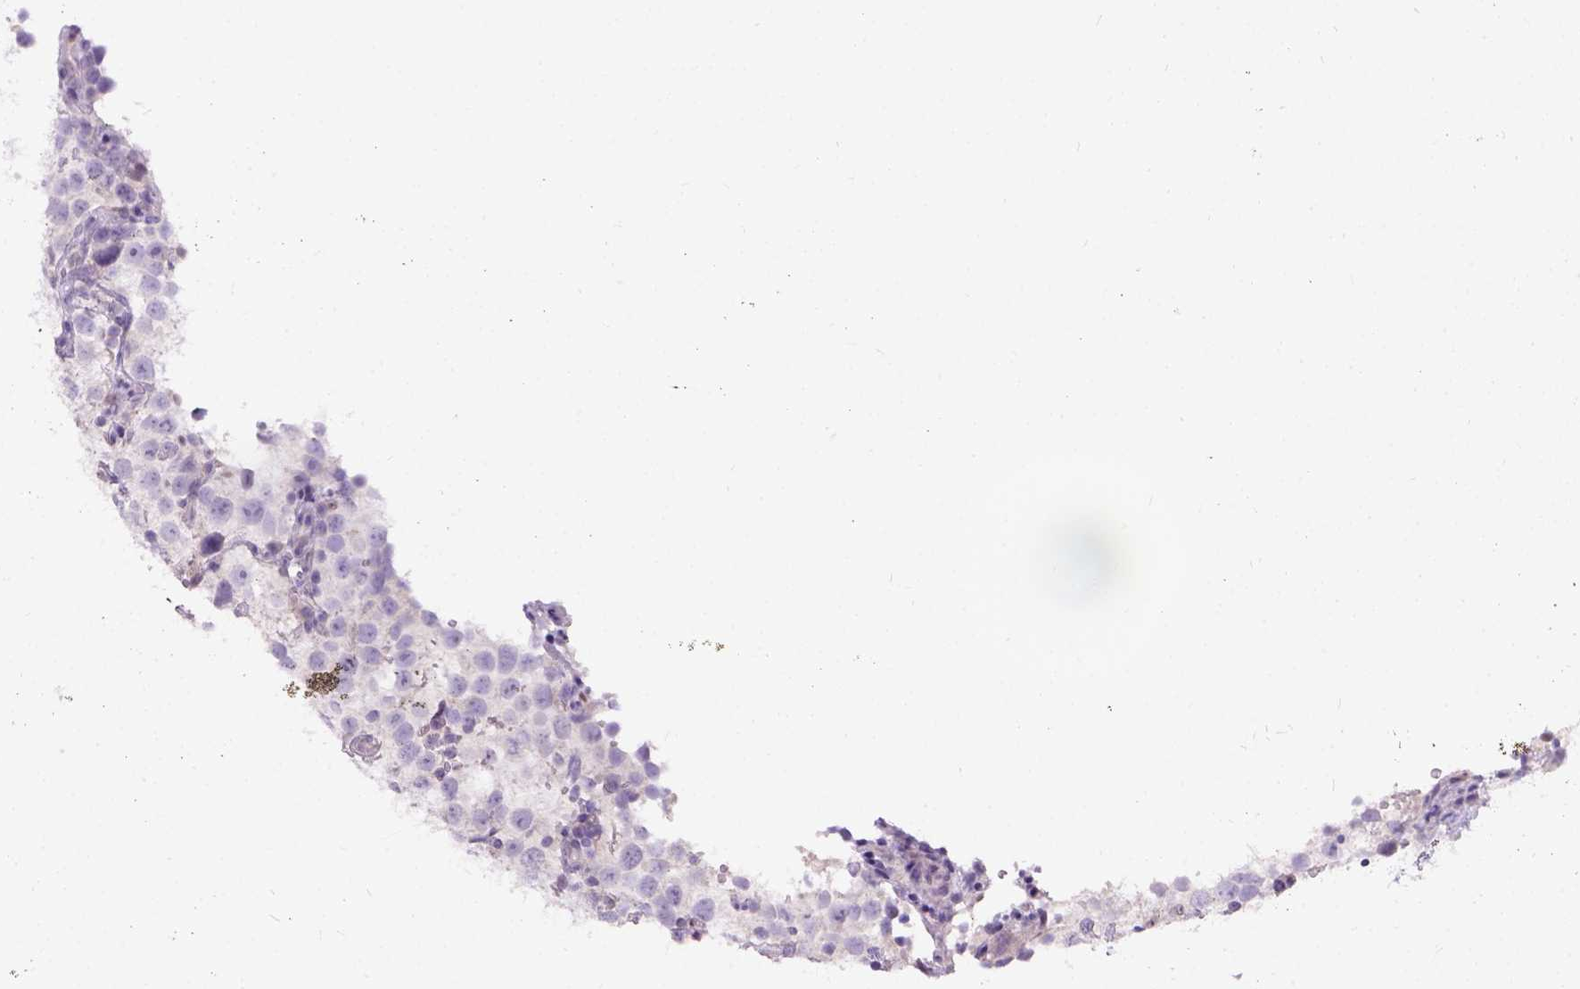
{"staining": {"intensity": "negative", "quantity": "none", "location": "none"}, "tissue": "testis cancer", "cell_type": "Tumor cells", "image_type": "cancer", "snomed": [{"axis": "morphology", "description": "Seminoma, NOS"}, {"axis": "topography", "description": "Testis"}], "caption": "High power microscopy micrograph of an immunohistochemistry photomicrograph of testis cancer, revealing no significant positivity in tumor cells.", "gene": "C20orf144", "patient": {"sex": "male", "age": 37}}